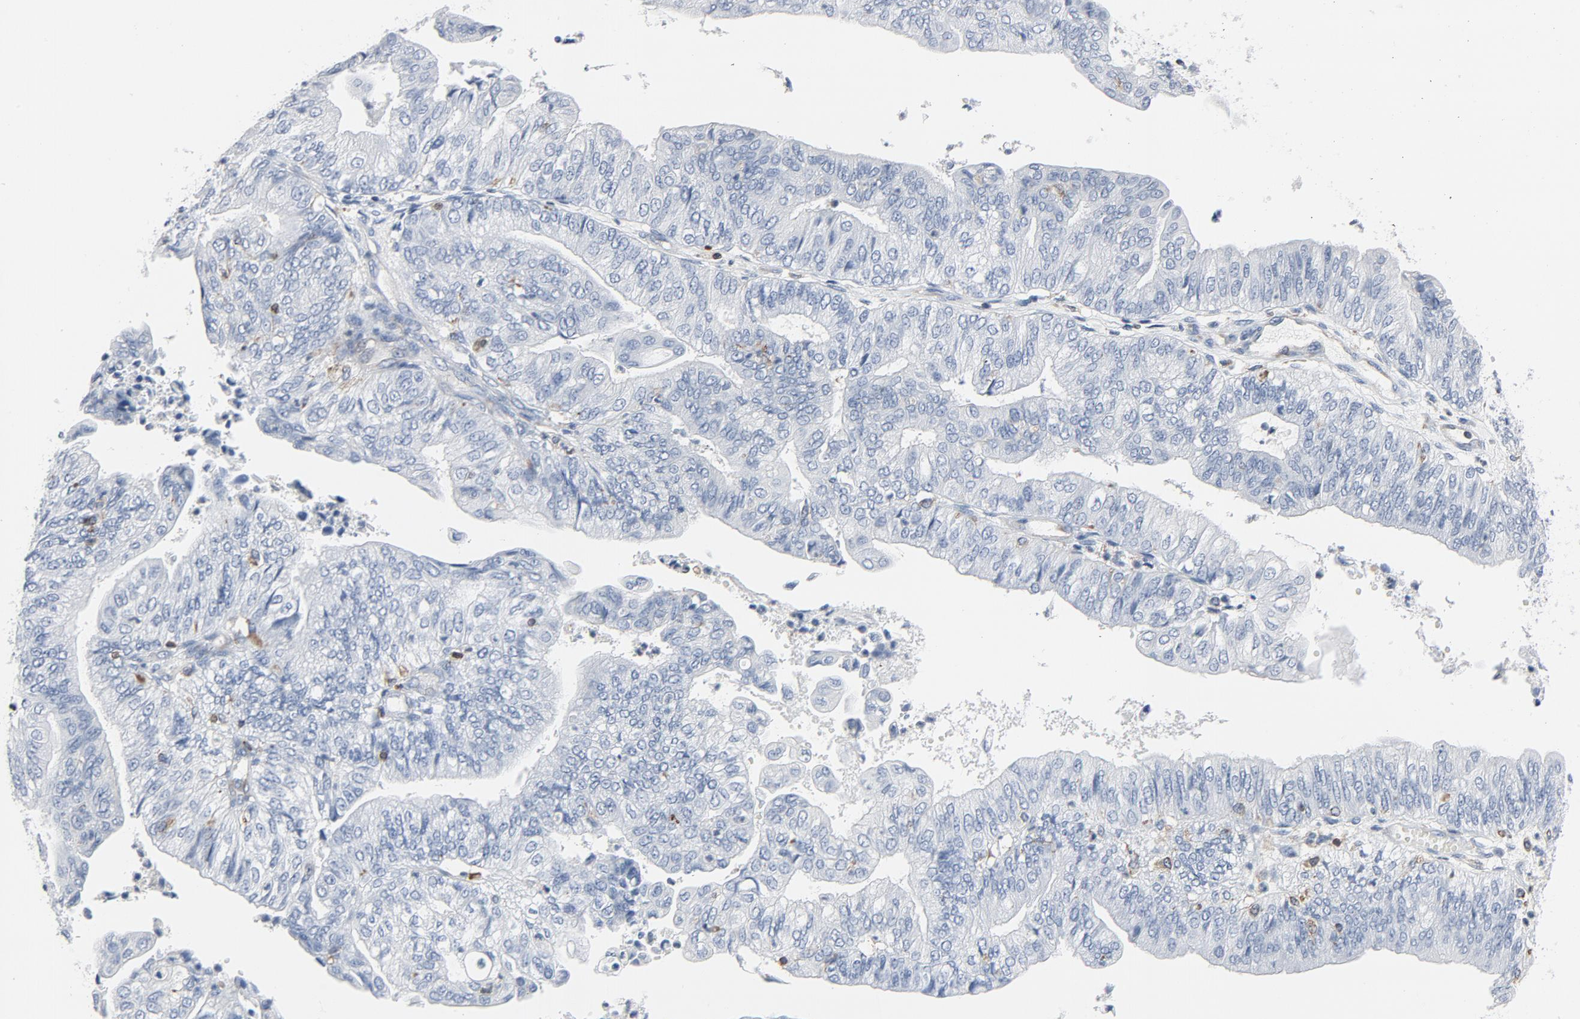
{"staining": {"intensity": "negative", "quantity": "none", "location": "none"}, "tissue": "endometrial cancer", "cell_type": "Tumor cells", "image_type": "cancer", "snomed": [{"axis": "morphology", "description": "Adenocarcinoma, NOS"}, {"axis": "topography", "description": "Endometrium"}], "caption": "The photomicrograph exhibits no significant expression in tumor cells of endometrial adenocarcinoma.", "gene": "LCP2", "patient": {"sex": "female", "age": 59}}